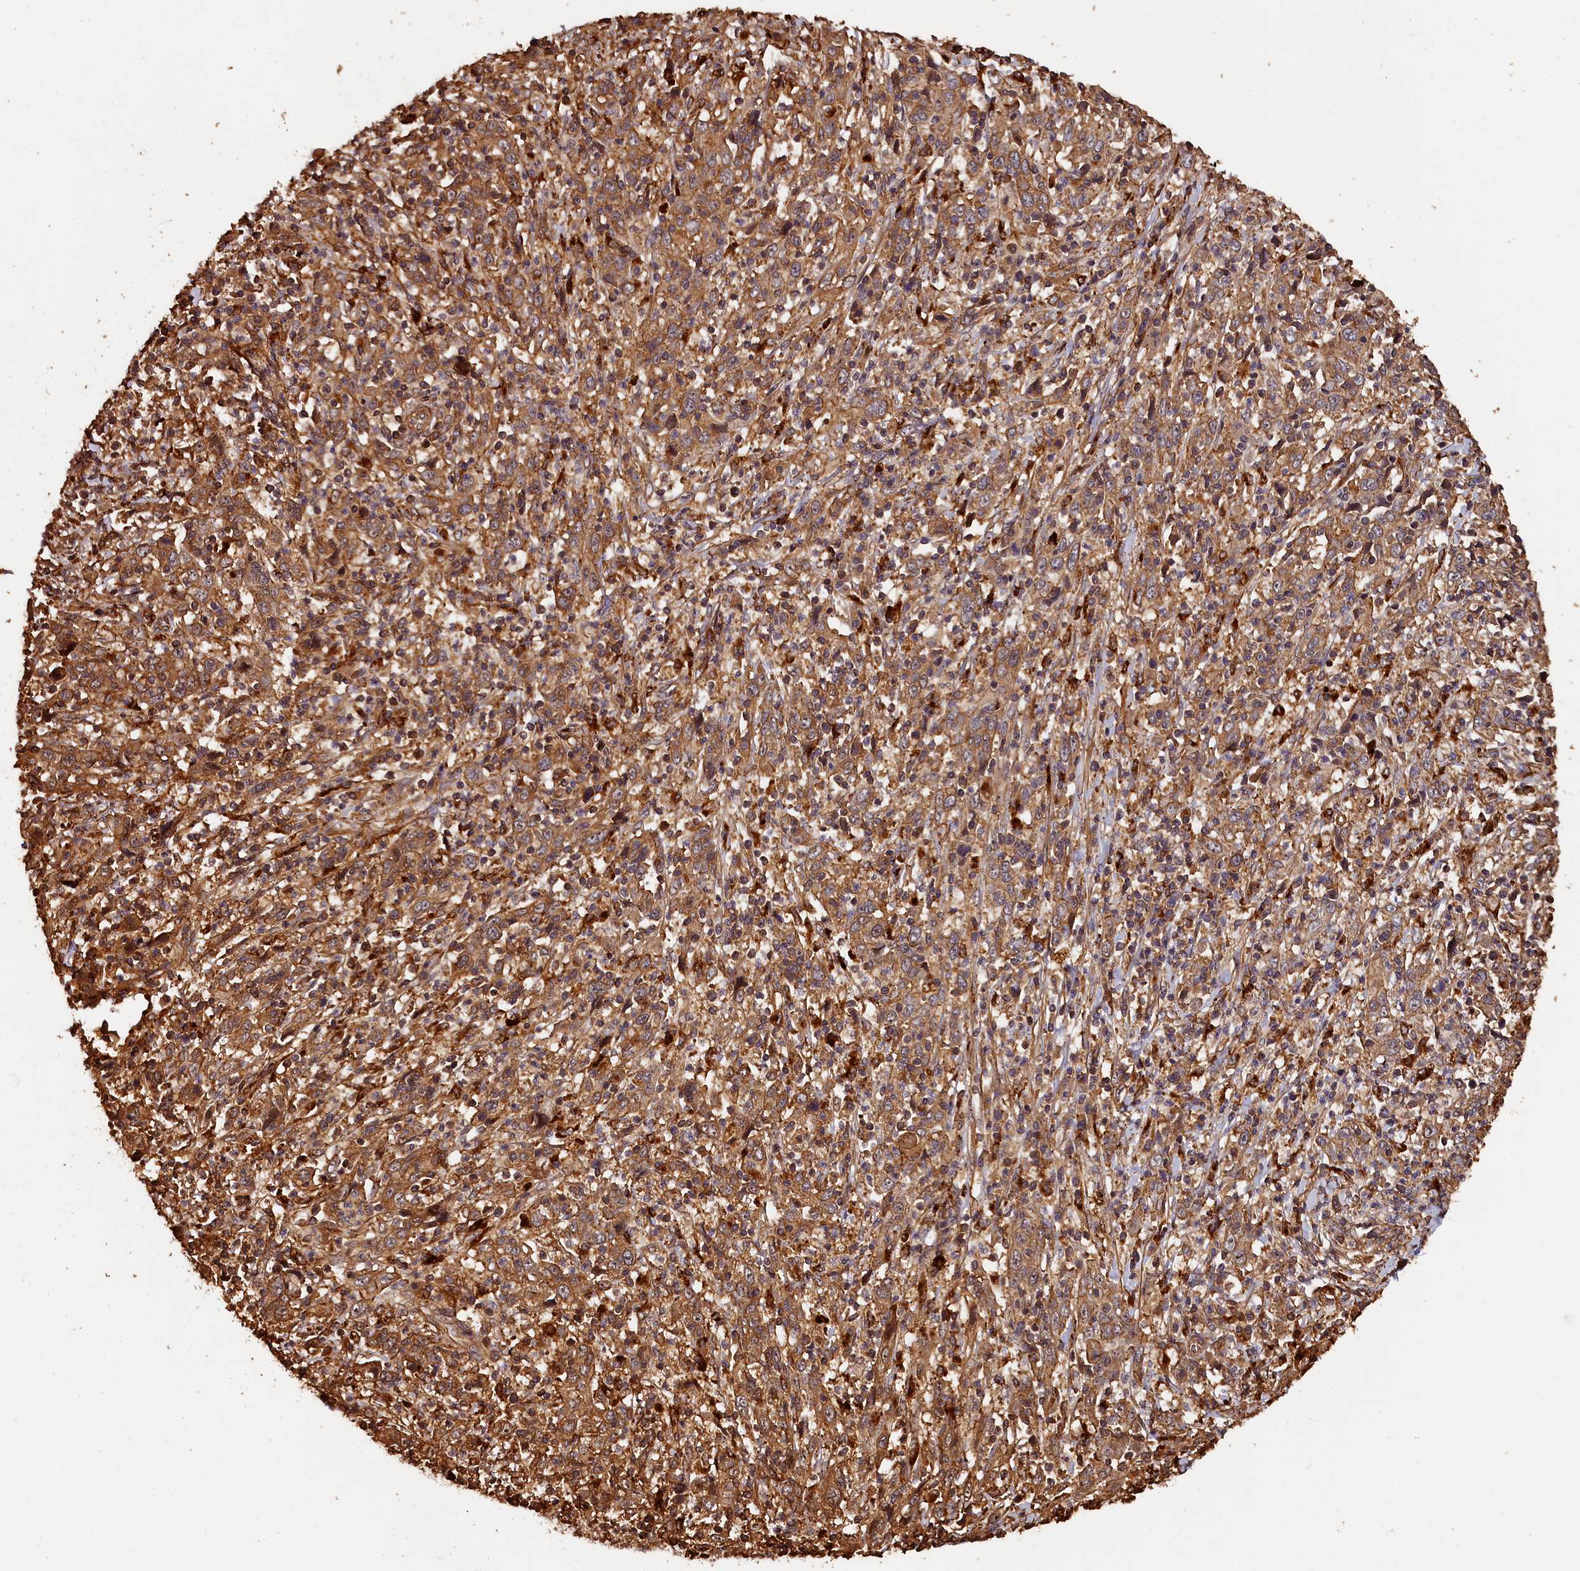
{"staining": {"intensity": "moderate", "quantity": ">75%", "location": "cytoplasmic/membranous"}, "tissue": "cervical cancer", "cell_type": "Tumor cells", "image_type": "cancer", "snomed": [{"axis": "morphology", "description": "Squamous cell carcinoma, NOS"}, {"axis": "topography", "description": "Cervix"}], "caption": "Immunohistochemical staining of cervical squamous cell carcinoma reveals moderate cytoplasmic/membranous protein staining in about >75% of tumor cells.", "gene": "MMP15", "patient": {"sex": "female", "age": 46}}